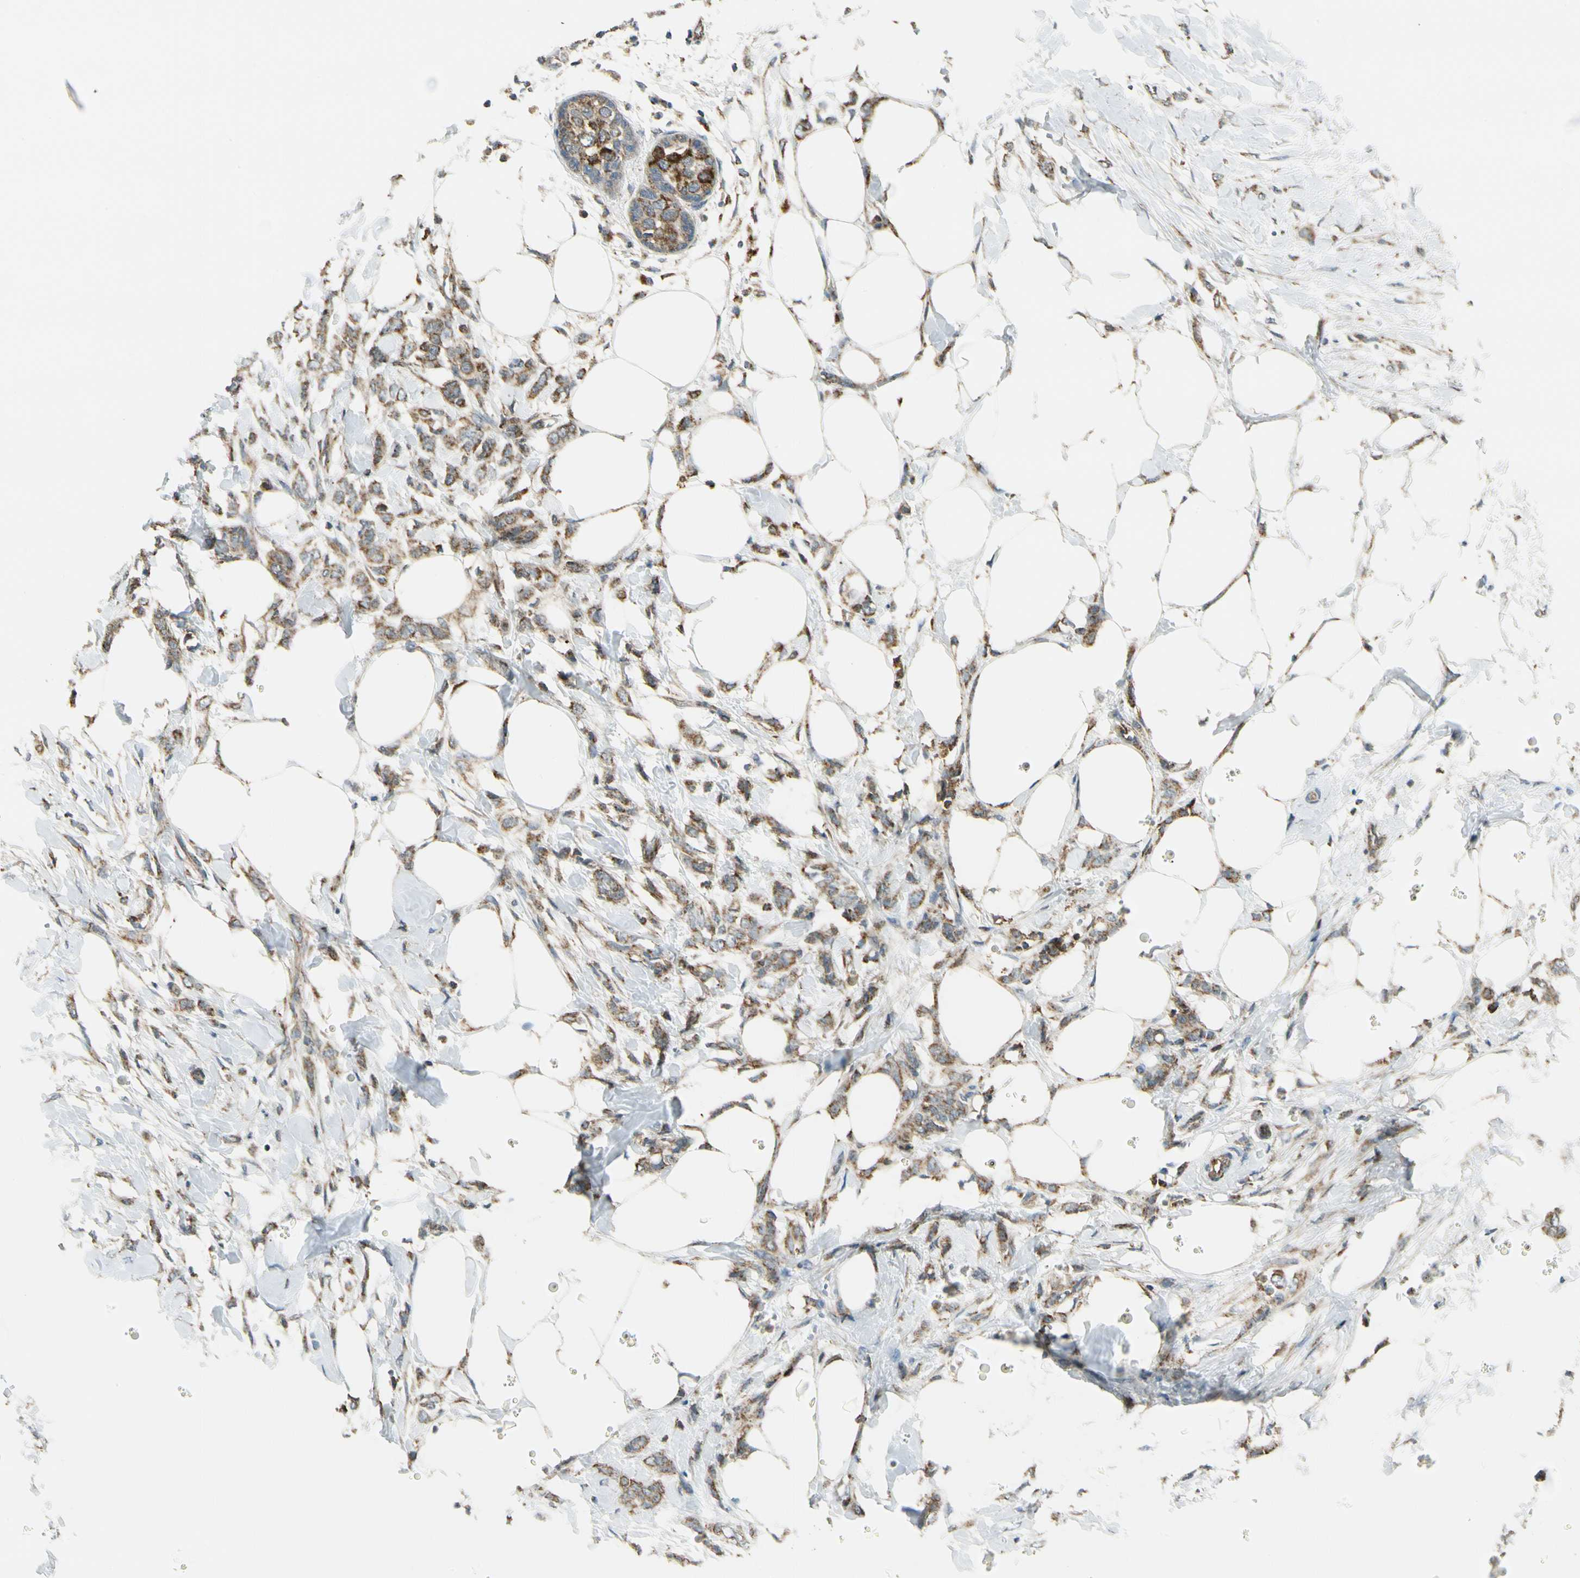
{"staining": {"intensity": "moderate", "quantity": ">75%", "location": "cytoplasmic/membranous"}, "tissue": "breast cancer", "cell_type": "Tumor cells", "image_type": "cancer", "snomed": [{"axis": "morphology", "description": "Lobular carcinoma, in situ"}, {"axis": "morphology", "description": "Lobular carcinoma"}, {"axis": "topography", "description": "Breast"}], "caption": "Moderate cytoplasmic/membranous positivity for a protein is seen in approximately >75% of tumor cells of breast lobular carcinoma using IHC.", "gene": "EPHB3", "patient": {"sex": "female", "age": 41}}